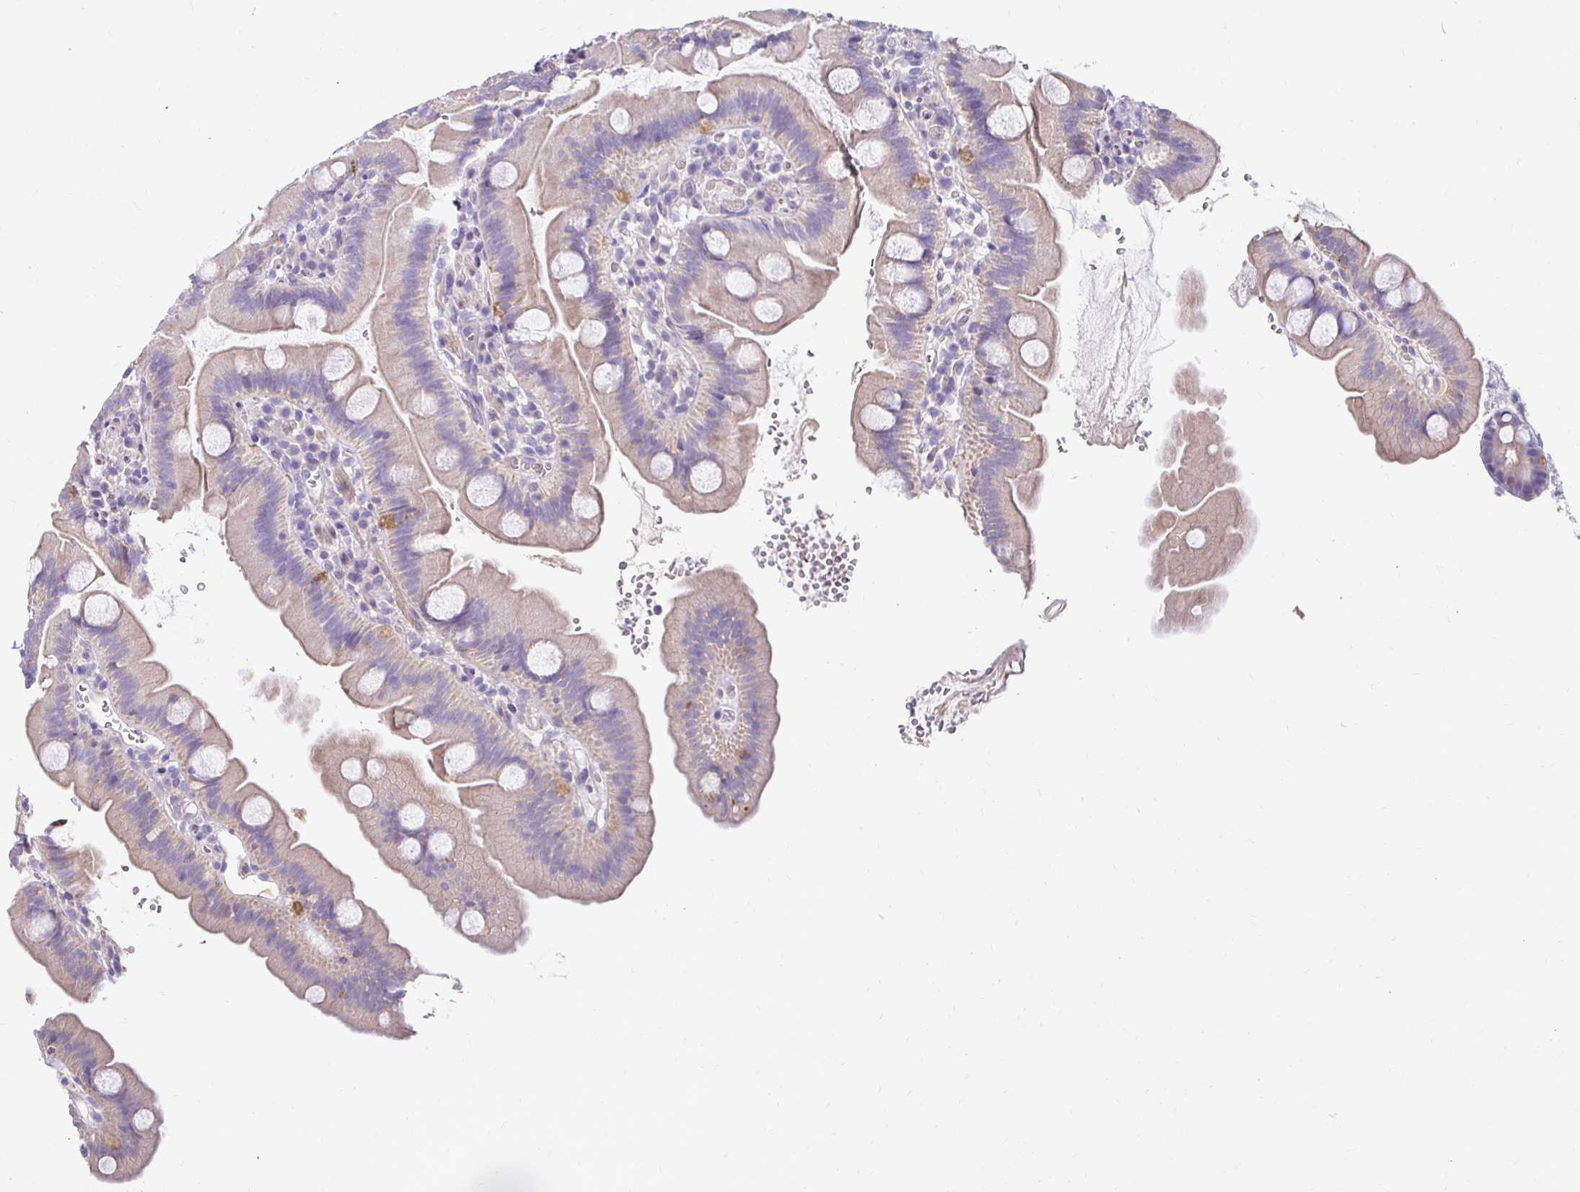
{"staining": {"intensity": "weak", "quantity": "25%-75%", "location": "cytoplasmic/membranous"}, "tissue": "small intestine", "cell_type": "Glandular cells", "image_type": "normal", "snomed": [{"axis": "morphology", "description": "Normal tissue, NOS"}, {"axis": "topography", "description": "Small intestine"}], "caption": "This is an image of immunohistochemistry staining of normal small intestine, which shows weak positivity in the cytoplasmic/membranous of glandular cells.", "gene": "AKAP6", "patient": {"sex": "female", "age": 68}}